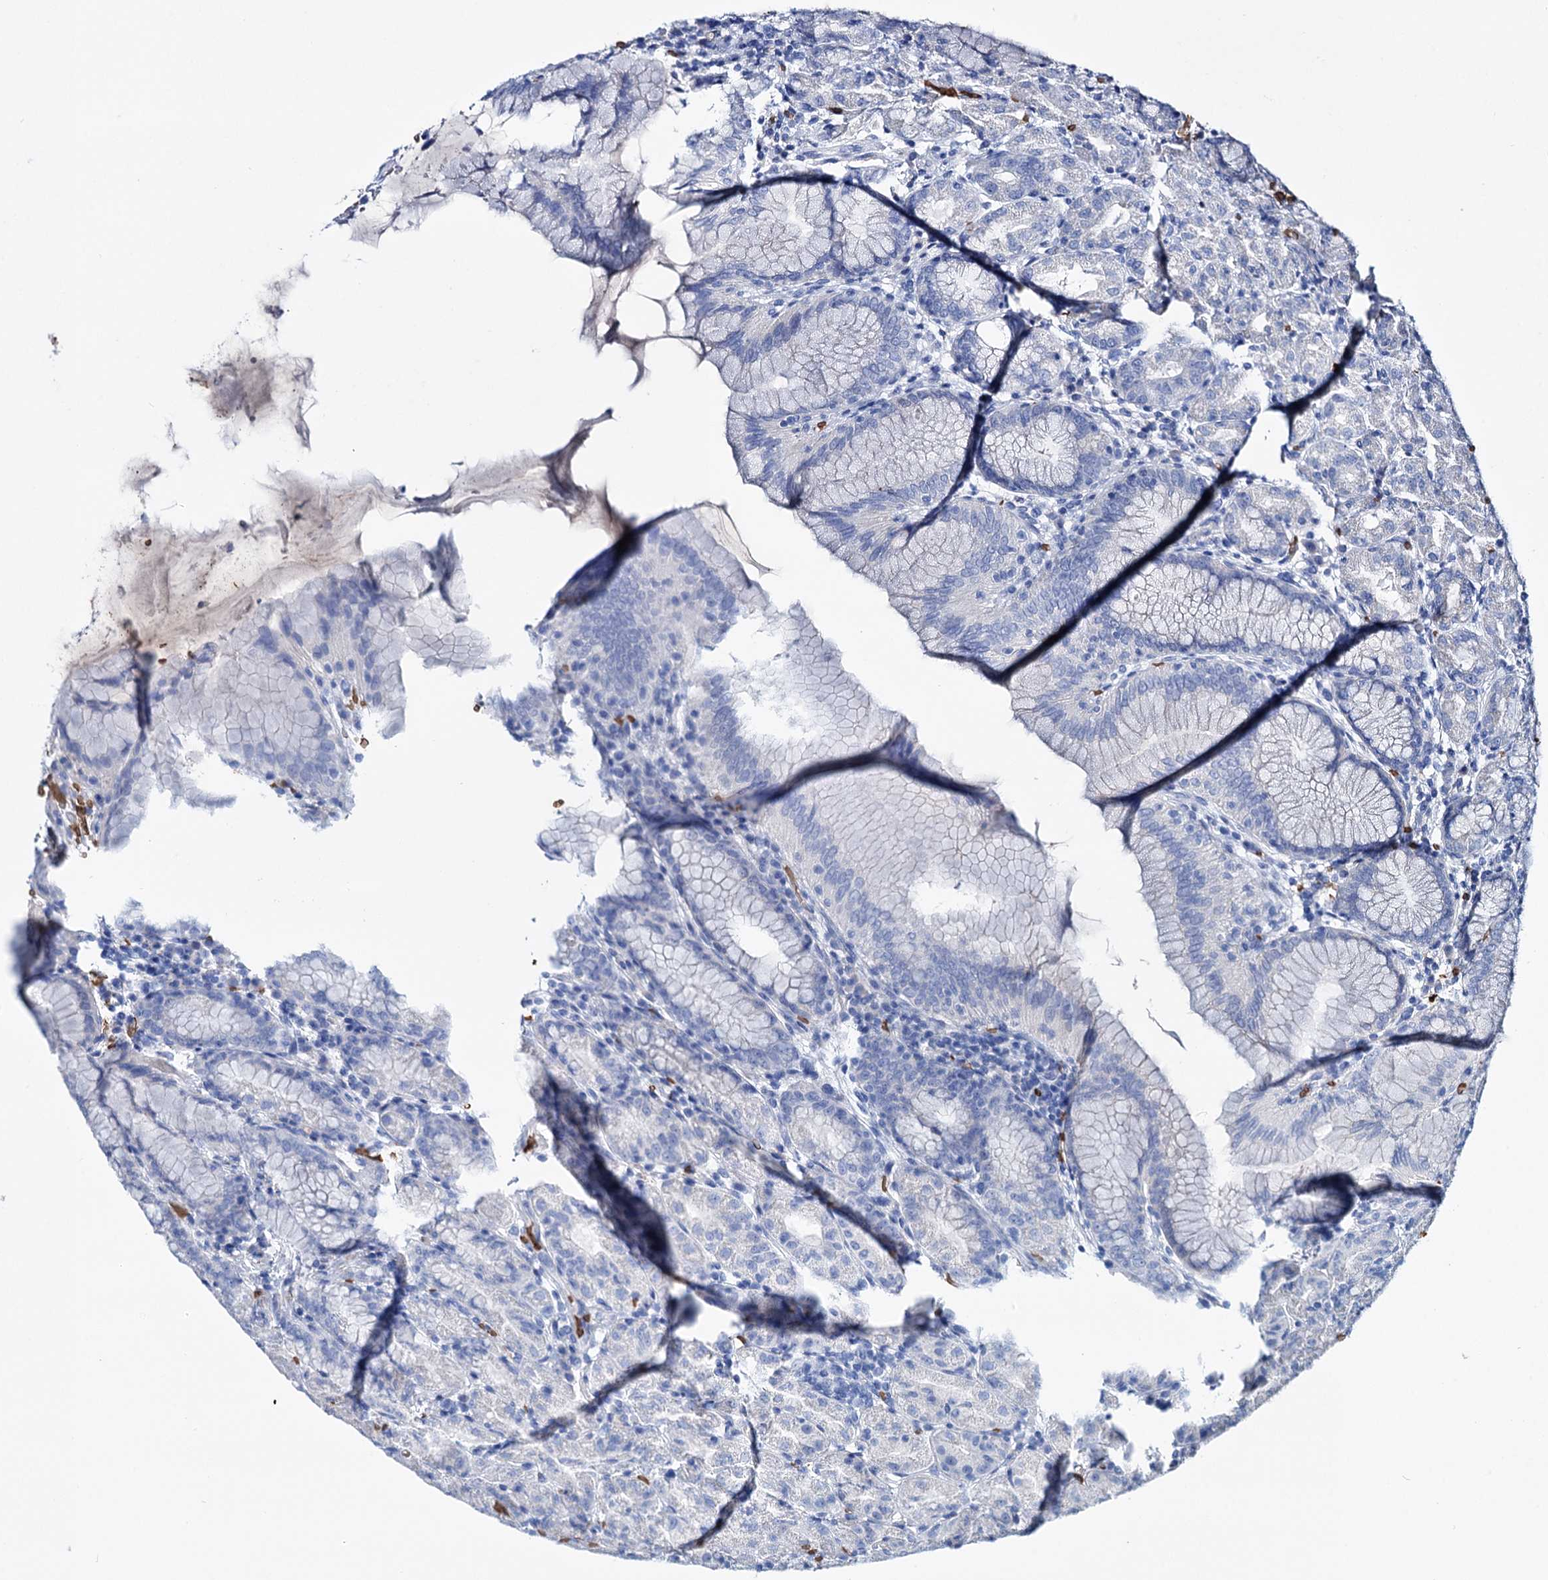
{"staining": {"intensity": "negative", "quantity": "none", "location": "none"}, "tissue": "stomach", "cell_type": "Glandular cells", "image_type": "normal", "snomed": [{"axis": "morphology", "description": "Normal tissue, NOS"}, {"axis": "topography", "description": "Stomach"}], "caption": "Photomicrograph shows no protein positivity in glandular cells of benign stomach.", "gene": "RPUSD3", "patient": {"sex": "female", "age": 79}}